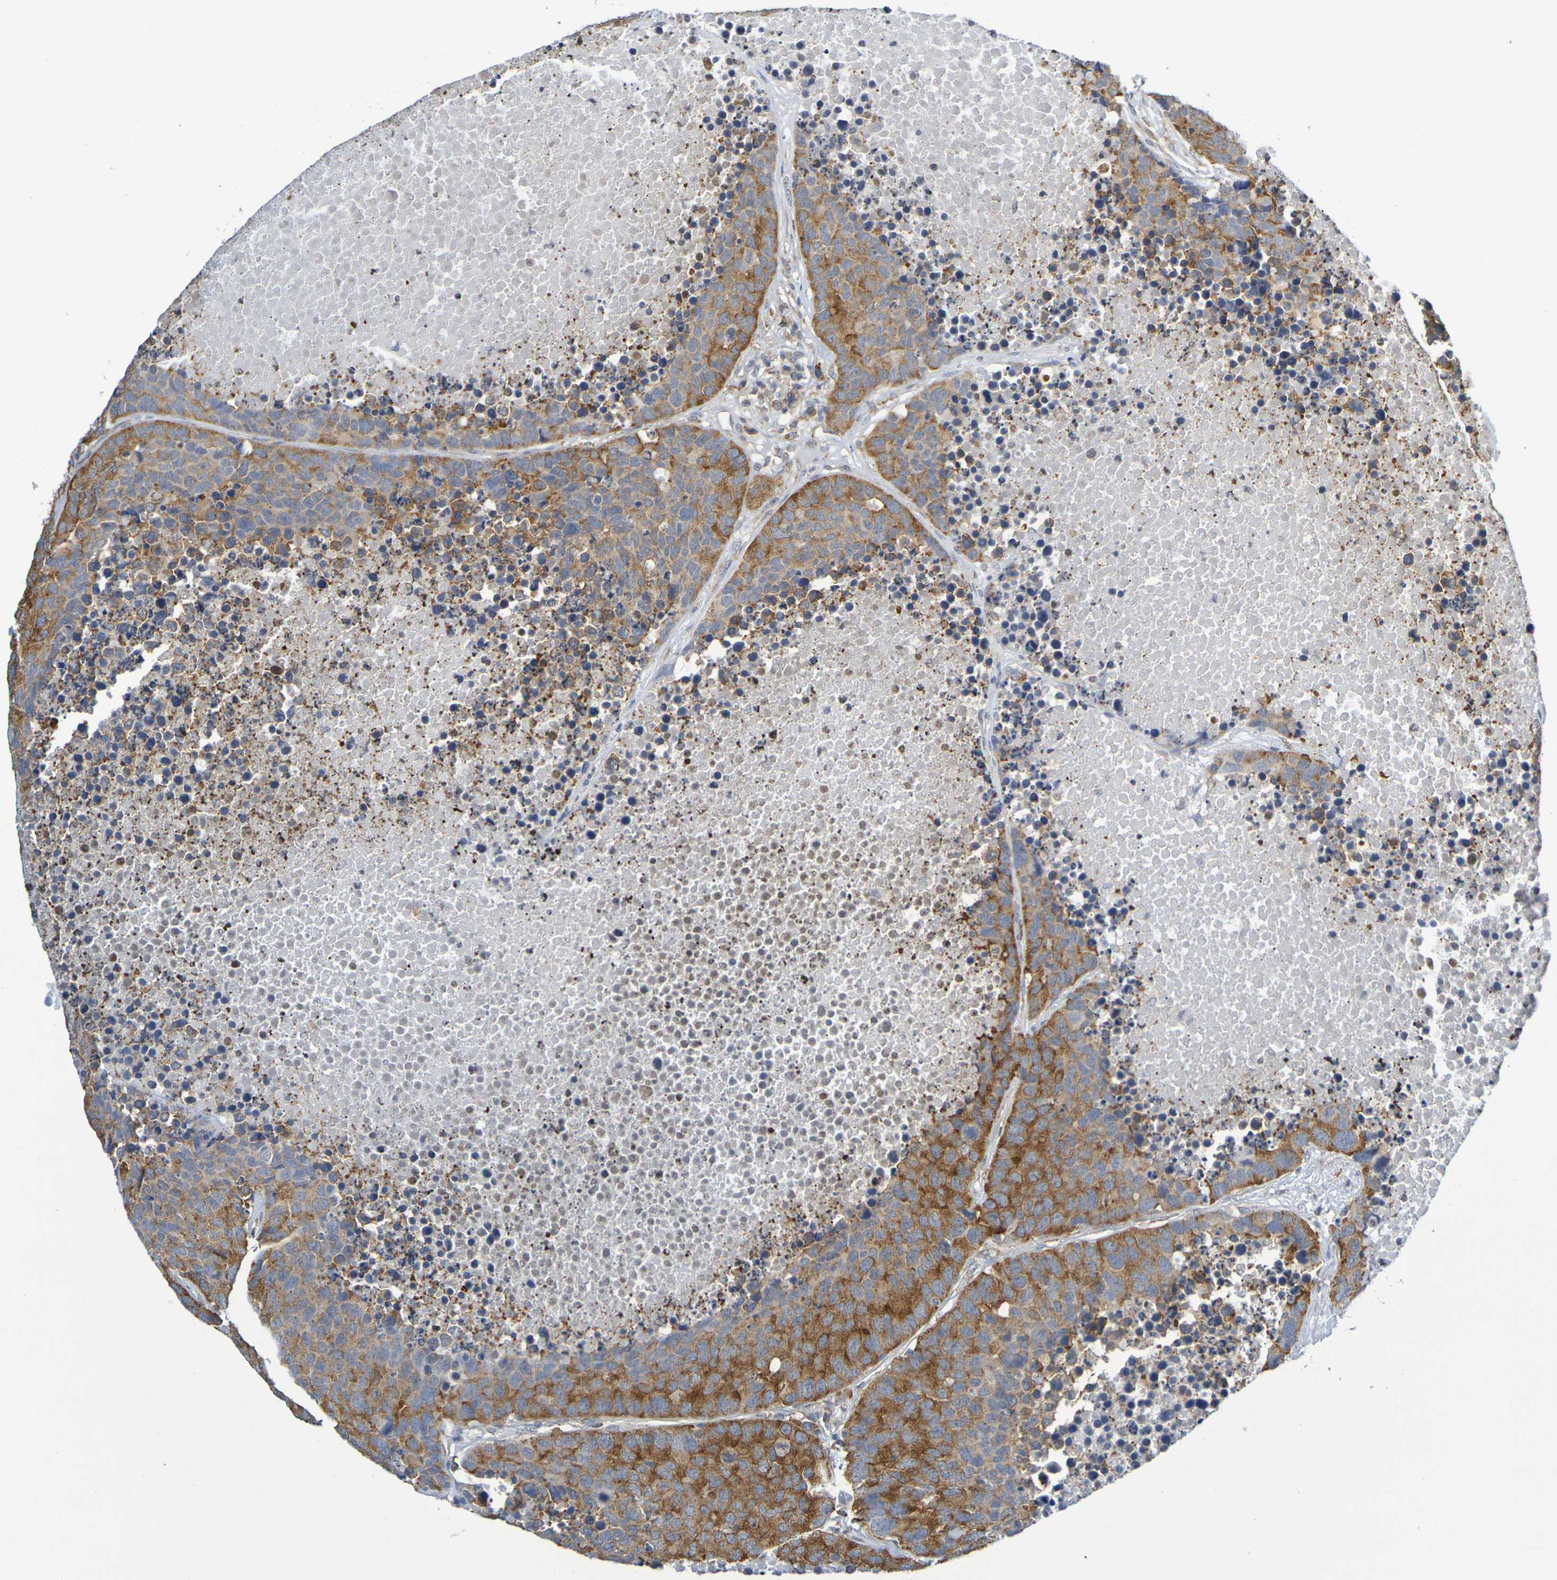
{"staining": {"intensity": "moderate", "quantity": ">75%", "location": "cytoplasmic/membranous"}, "tissue": "carcinoid", "cell_type": "Tumor cells", "image_type": "cancer", "snomed": [{"axis": "morphology", "description": "Carcinoid, malignant, NOS"}, {"axis": "topography", "description": "Lung"}], "caption": "A histopathology image of human carcinoid stained for a protein displays moderate cytoplasmic/membranous brown staining in tumor cells. (IHC, brightfield microscopy, high magnification).", "gene": "CHRNB1", "patient": {"sex": "male", "age": 60}}